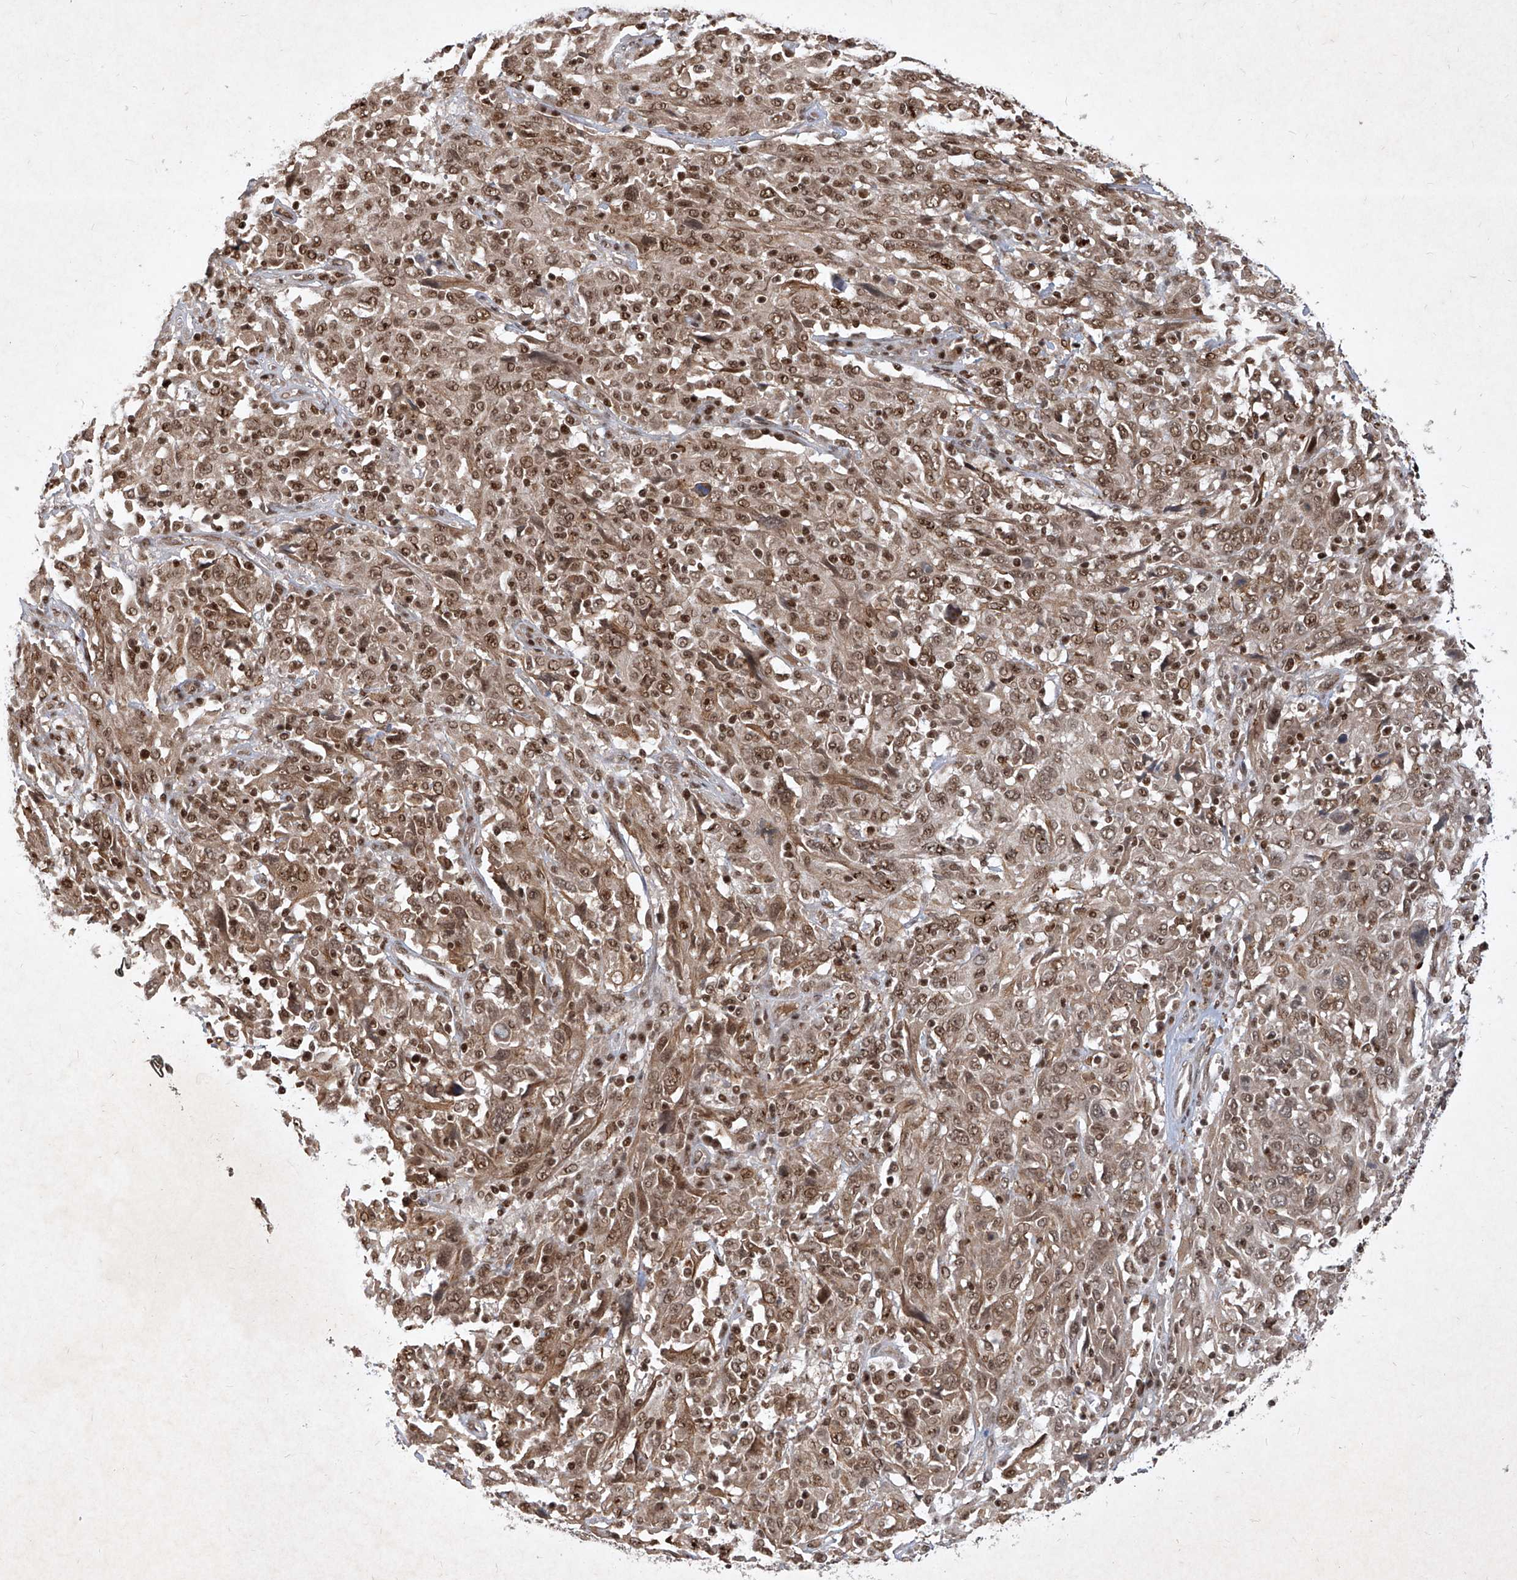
{"staining": {"intensity": "moderate", "quantity": ">75%", "location": "cytoplasmic/membranous,nuclear"}, "tissue": "cervical cancer", "cell_type": "Tumor cells", "image_type": "cancer", "snomed": [{"axis": "morphology", "description": "Squamous cell carcinoma, NOS"}, {"axis": "topography", "description": "Cervix"}], "caption": "Protein analysis of cervical cancer (squamous cell carcinoma) tissue shows moderate cytoplasmic/membranous and nuclear expression in about >75% of tumor cells.", "gene": "IRF2", "patient": {"sex": "female", "age": 46}}